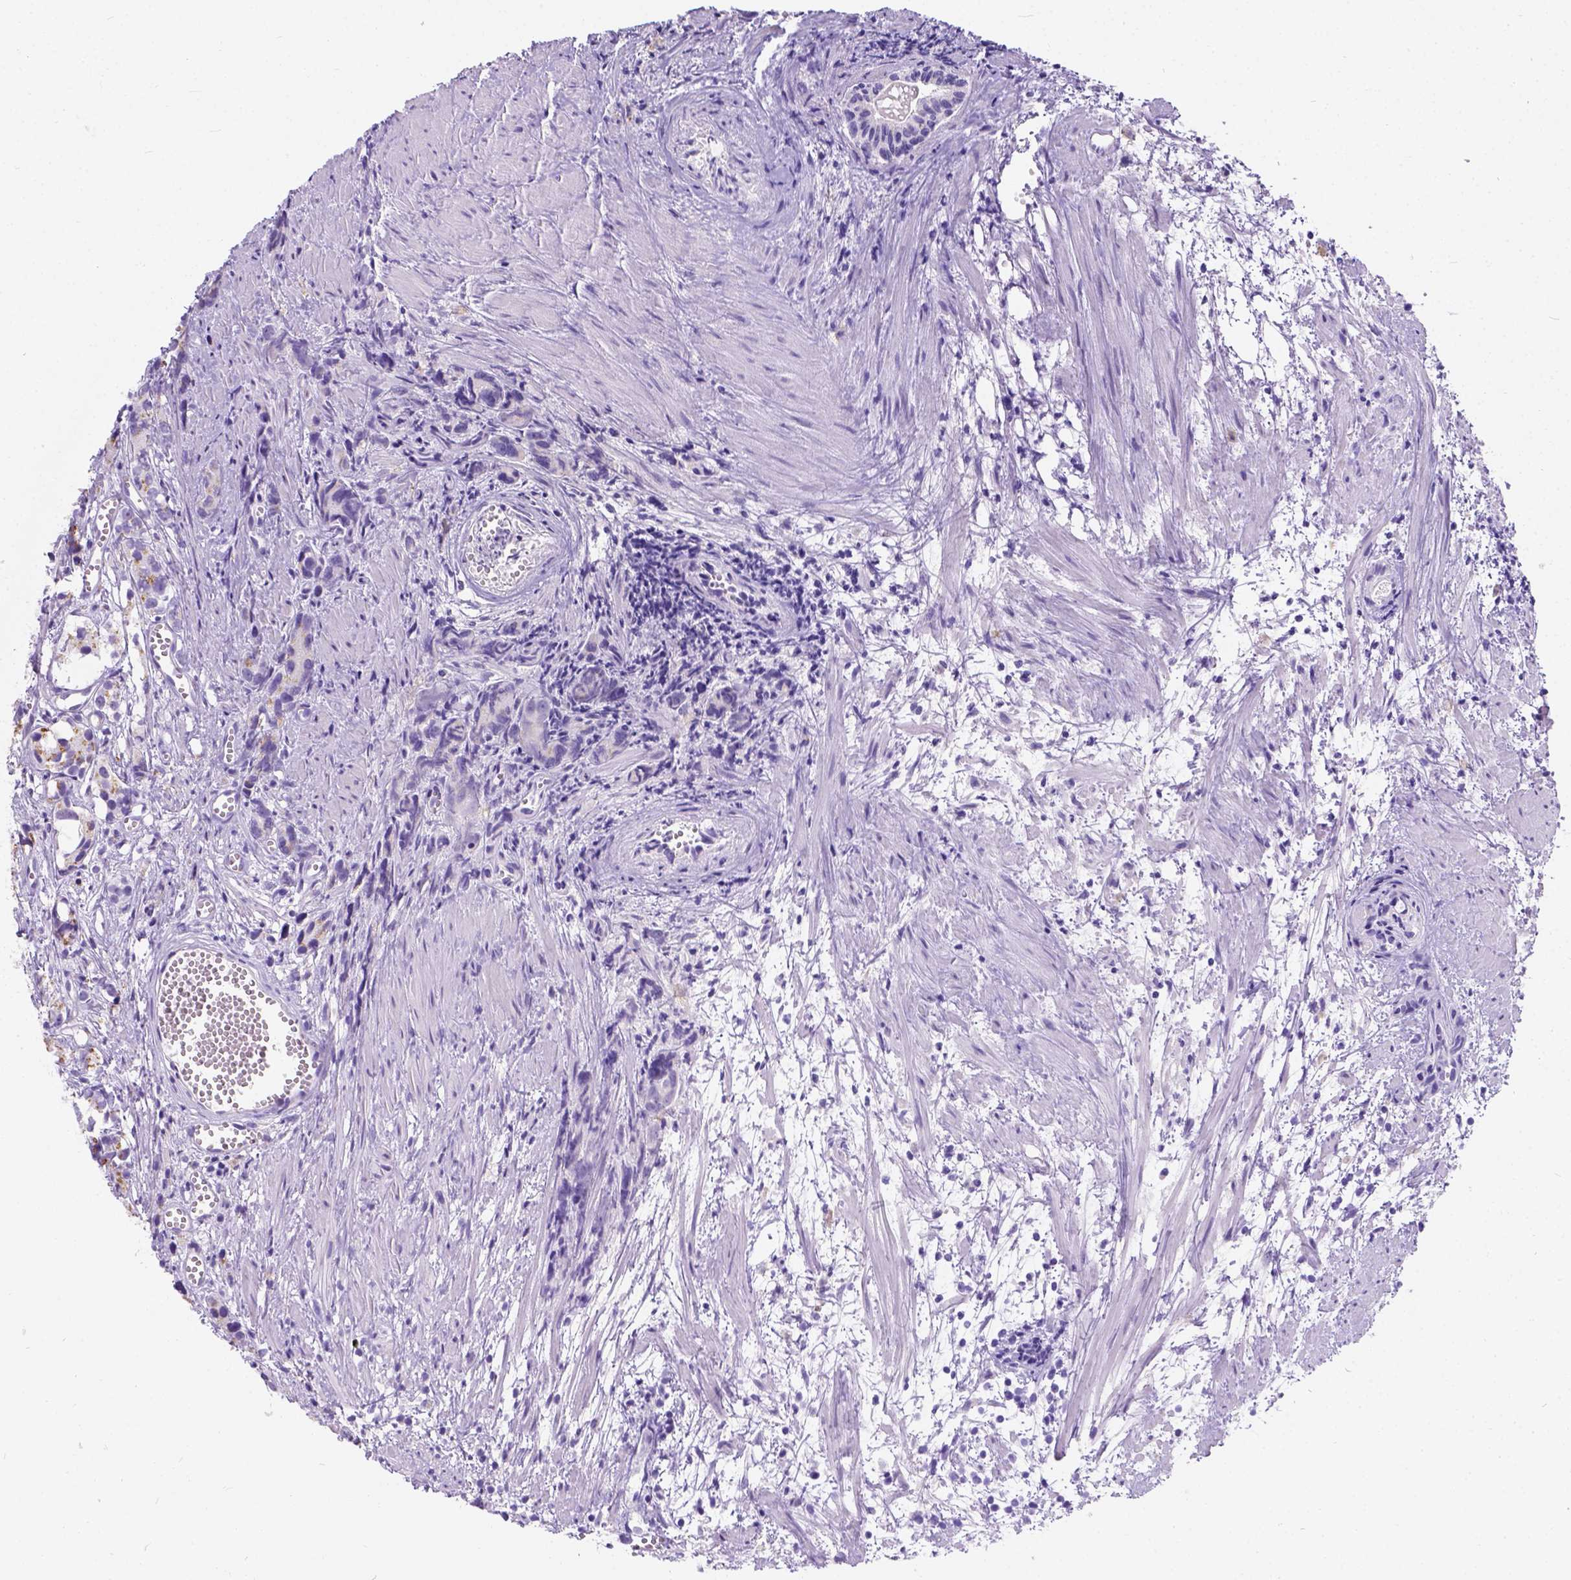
{"staining": {"intensity": "weak", "quantity": "<25%", "location": "cytoplasmic/membranous"}, "tissue": "prostate cancer", "cell_type": "Tumor cells", "image_type": "cancer", "snomed": [{"axis": "morphology", "description": "Adenocarcinoma, High grade"}, {"axis": "topography", "description": "Prostate"}], "caption": "IHC photomicrograph of high-grade adenocarcinoma (prostate) stained for a protein (brown), which shows no expression in tumor cells. Nuclei are stained in blue.", "gene": "PHF7", "patient": {"sex": "male", "age": 77}}